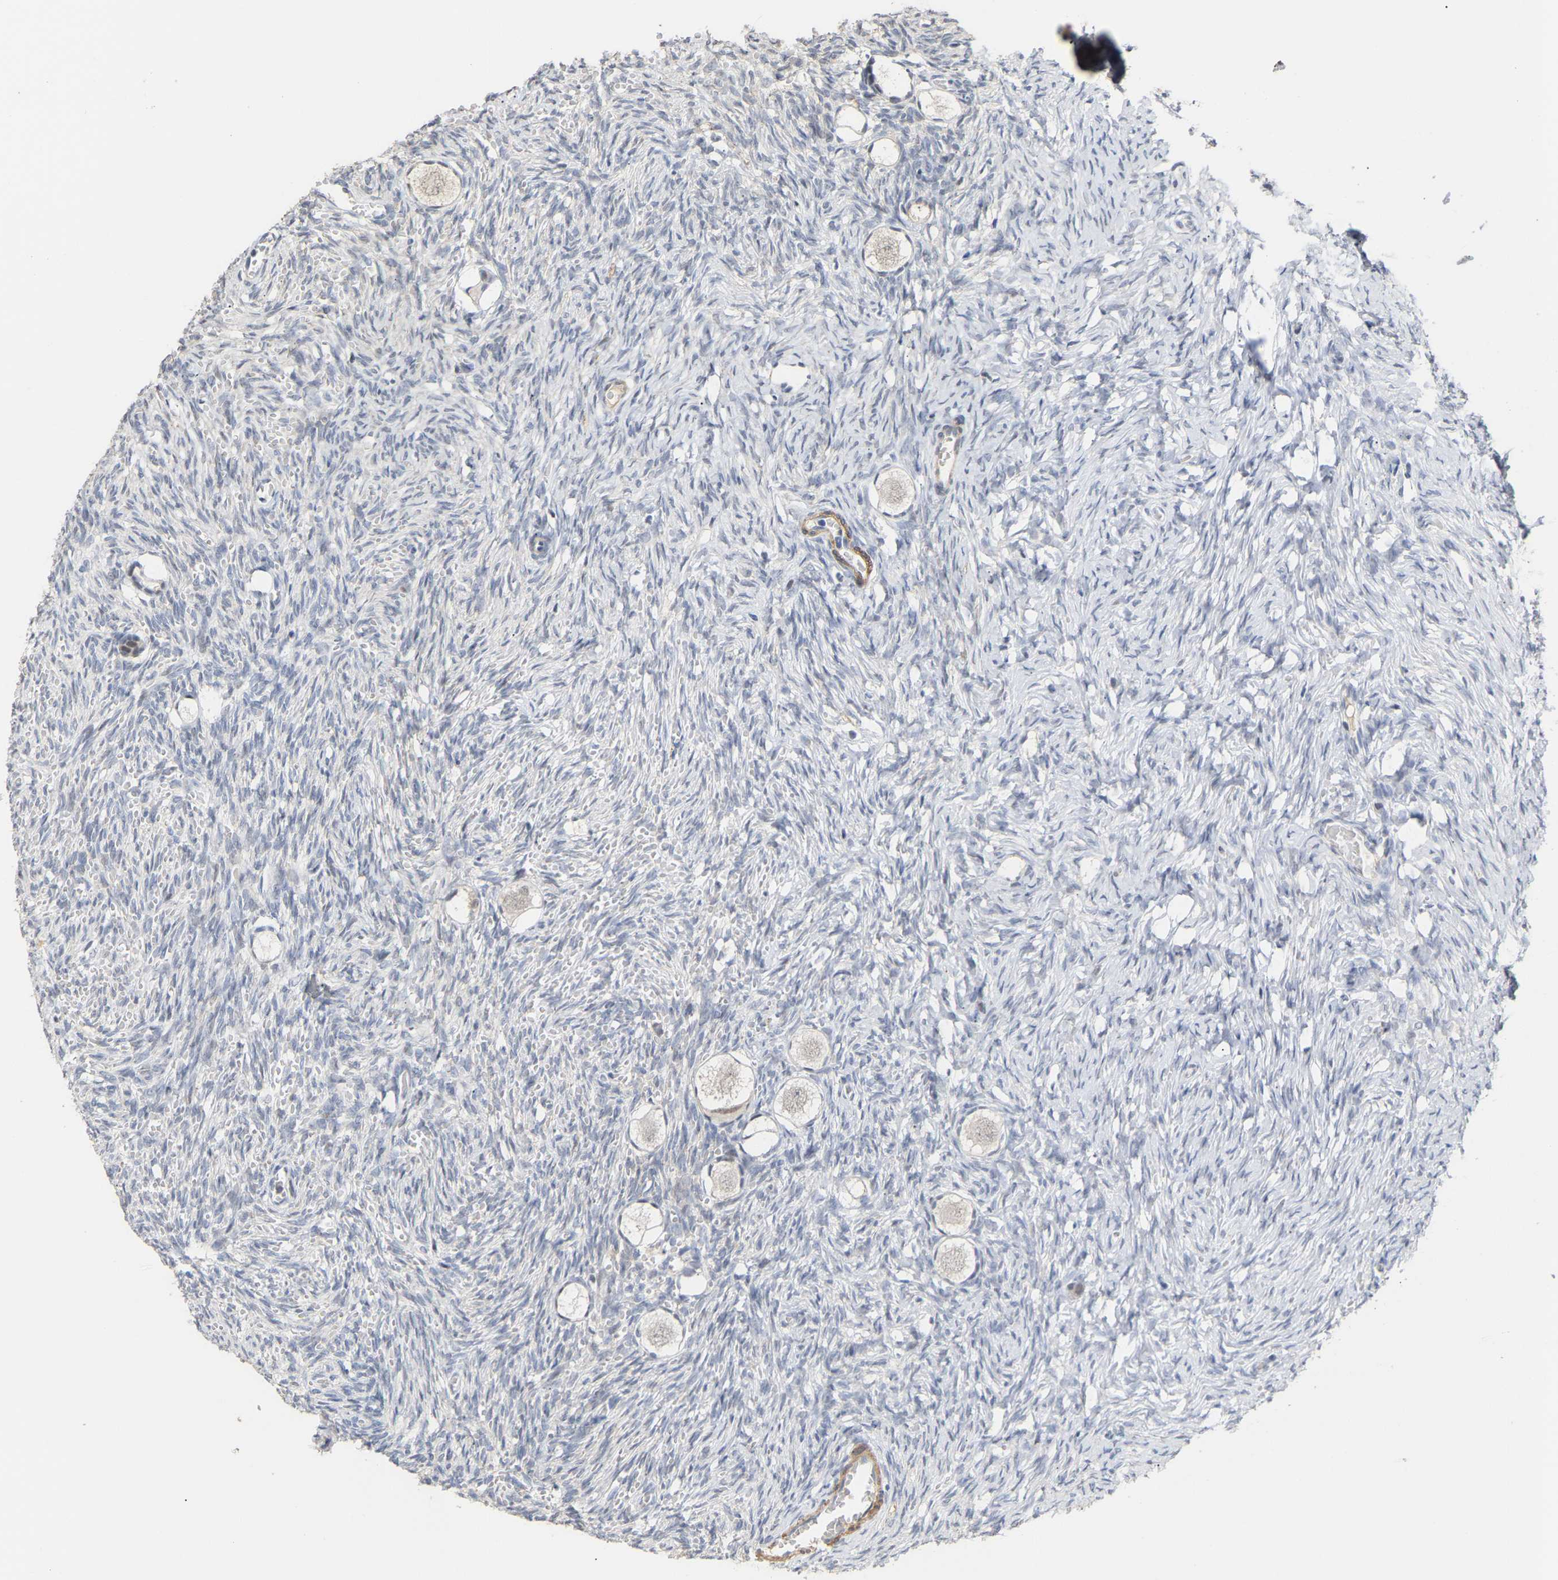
{"staining": {"intensity": "negative", "quantity": "none", "location": "none"}, "tissue": "ovary", "cell_type": "Follicle cells", "image_type": "normal", "snomed": [{"axis": "morphology", "description": "Normal tissue, NOS"}, {"axis": "topography", "description": "Ovary"}], "caption": "High magnification brightfield microscopy of benign ovary stained with DAB (3,3'-diaminobenzidine) (brown) and counterstained with hematoxylin (blue): follicle cells show no significant staining. (DAB (3,3'-diaminobenzidine) immunohistochemistry (IHC) with hematoxylin counter stain).", "gene": "AMPH", "patient": {"sex": "female", "age": 27}}